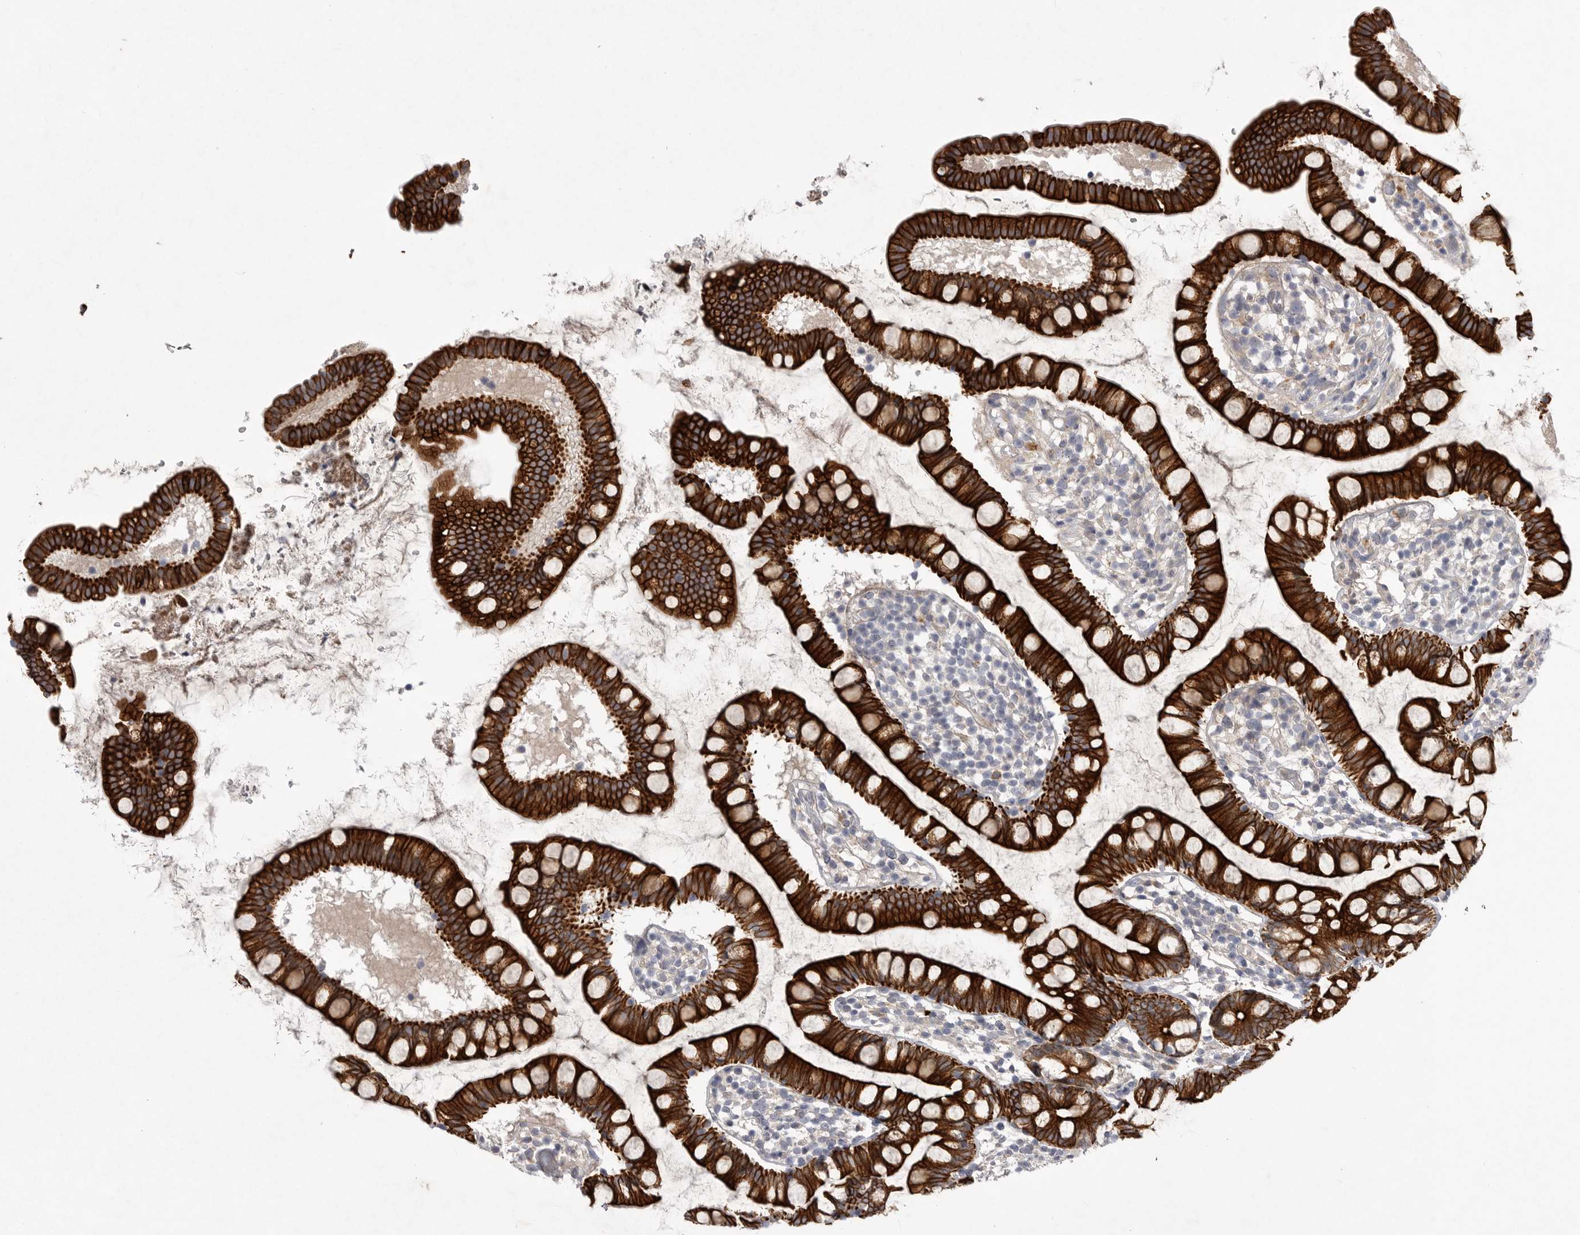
{"staining": {"intensity": "strong", "quantity": ">75%", "location": "cytoplasmic/membranous"}, "tissue": "small intestine", "cell_type": "Glandular cells", "image_type": "normal", "snomed": [{"axis": "morphology", "description": "Normal tissue, NOS"}, {"axis": "topography", "description": "Small intestine"}], "caption": "Unremarkable small intestine reveals strong cytoplasmic/membranous staining in approximately >75% of glandular cells (DAB (3,3'-diaminobenzidine) IHC with brightfield microscopy, high magnification)..", "gene": "DHDDS", "patient": {"sex": "female", "age": 84}}